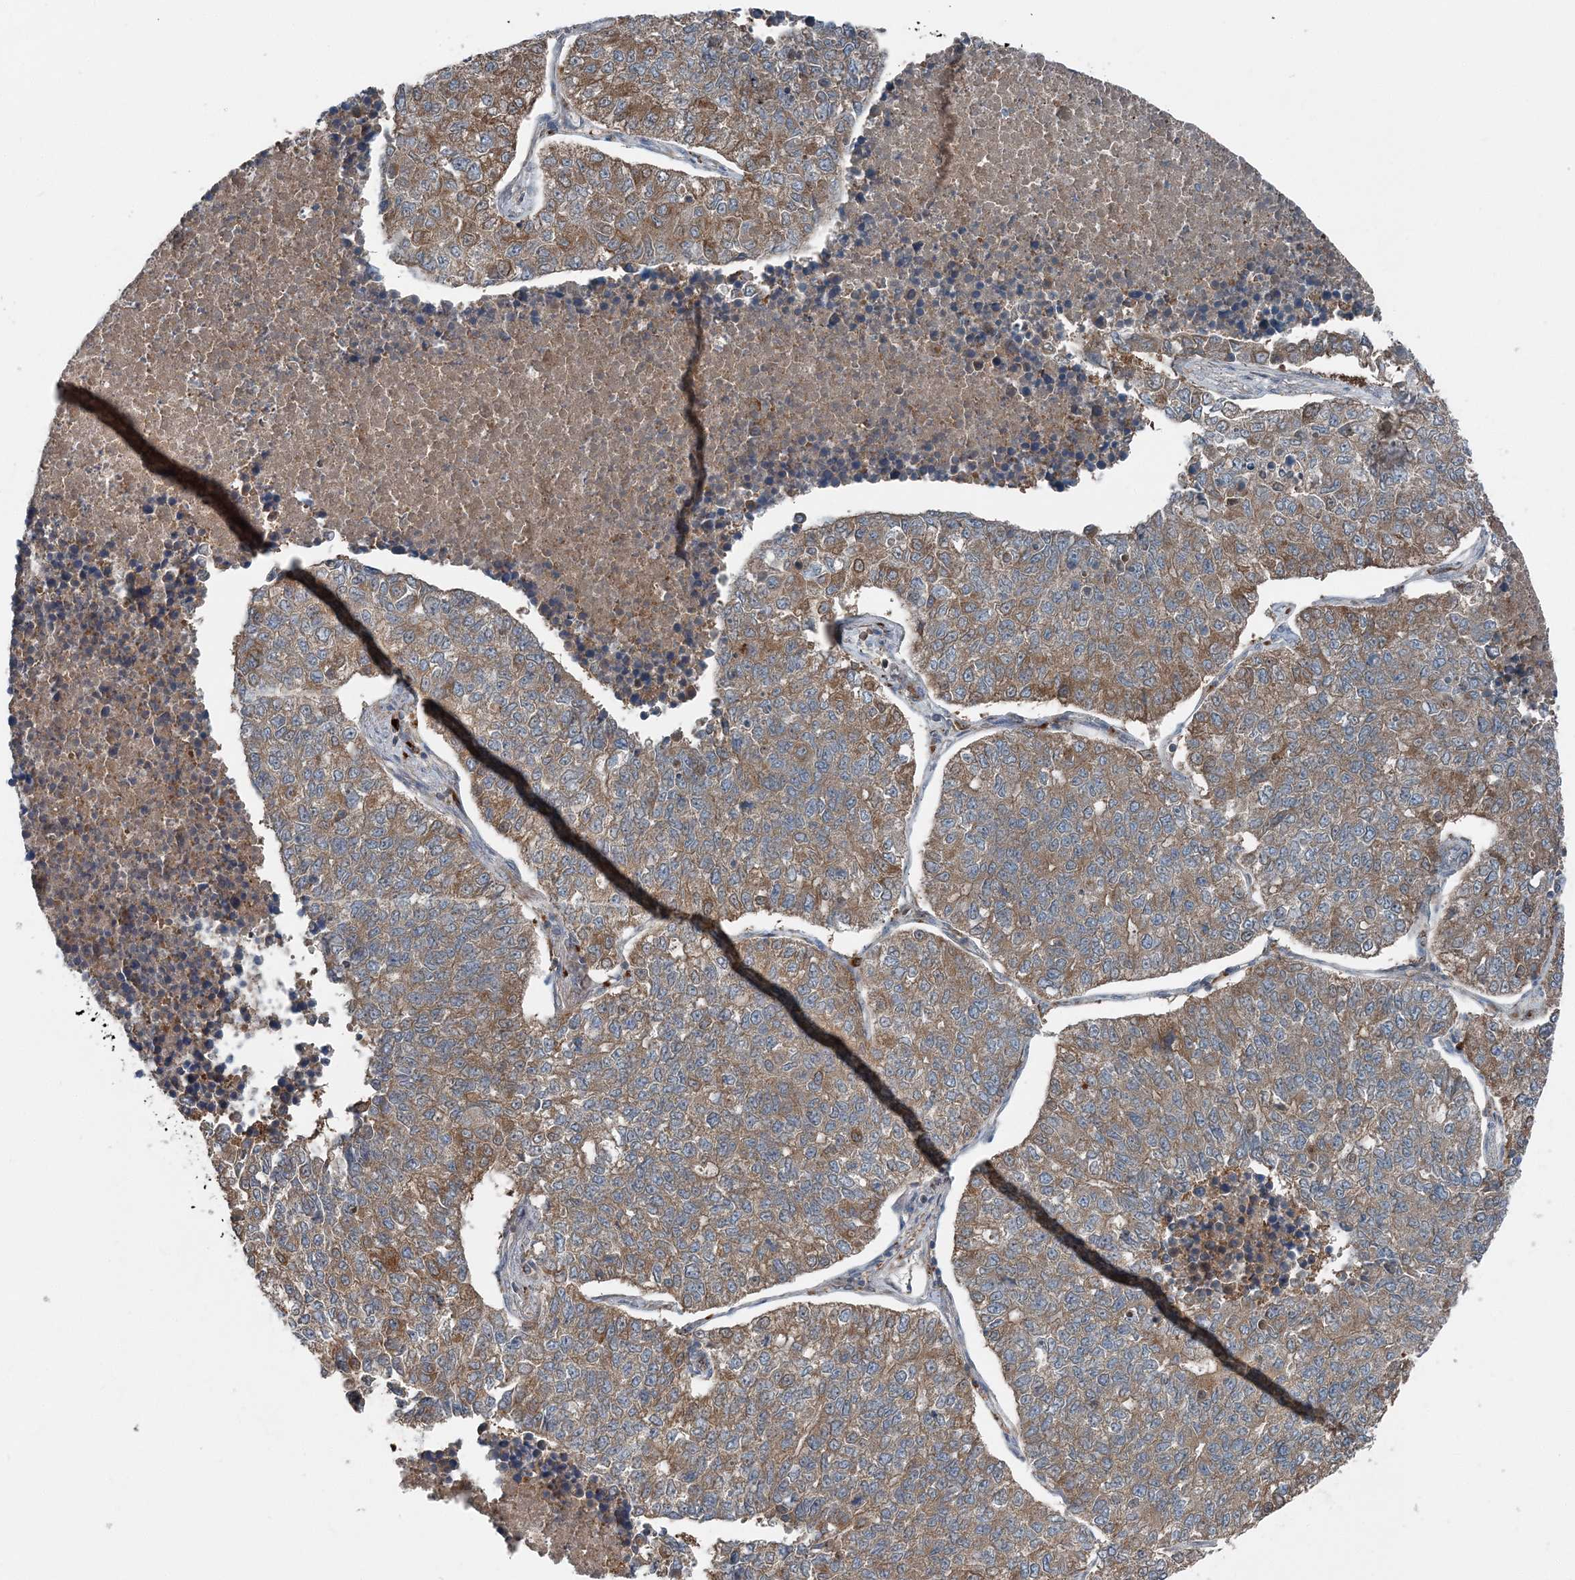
{"staining": {"intensity": "moderate", "quantity": ">75%", "location": "cytoplasmic/membranous"}, "tissue": "lung cancer", "cell_type": "Tumor cells", "image_type": "cancer", "snomed": [{"axis": "morphology", "description": "Adenocarcinoma, NOS"}, {"axis": "topography", "description": "Lung"}], "caption": "Immunohistochemistry histopathology image of human adenocarcinoma (lung) stained for a protein (brown), which reveals medium levels of moderate cytoplasmic/membranous expression in approximately >75% of tumor cells.", "gene": "ASNSD1", "patient": {"sex": "male", "age": 49}}